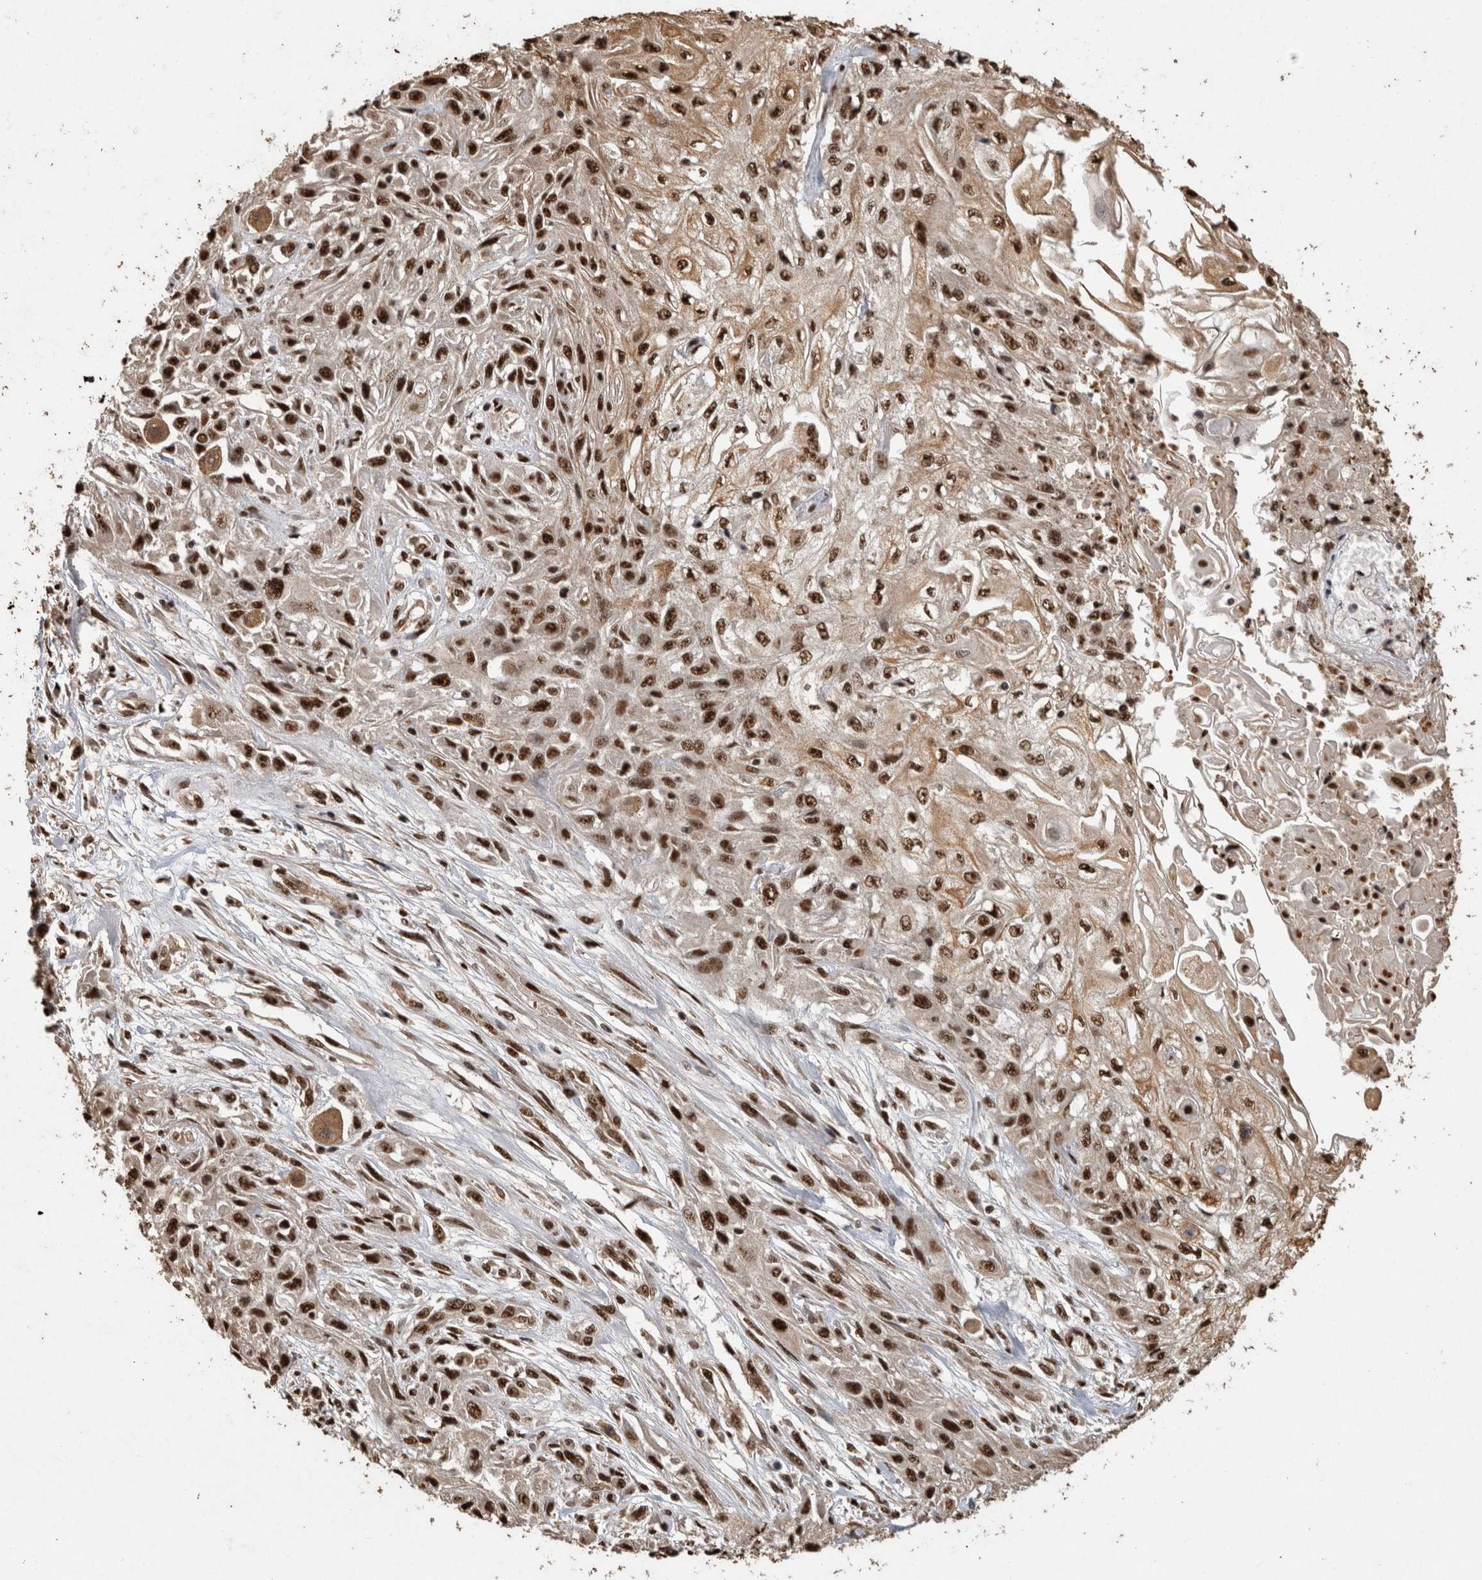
{"staining": {"intensity": "strong", "quantity": ">75%", "location": "nuclear"}, "tissue": "skin cancer", "cell_type": "Tumor cells", "image_type": "cancer", "snomed": [{"axis": "morphology", "description": "Squamous cell carcinoma, NOS"}, {"axis": "morphology", "description": "Squamous cell carcinoma, metastatic, NOS"}, {"axis": "topography", "description": "Skin"}, {"axis": "topography", "description": "Lymph node"}], "caption": "IHC of human skin cancer (metastatic squamous cell carcinoma) displays high levels of strong nuclear expression in about >75% of tumor cells. (Stains: DAB in brown, nuclei in blue, Microscopy: brightfield microscopy at high magnification).", "gene": "RAD50", "patient": {"sex": "male", "age": 75}}